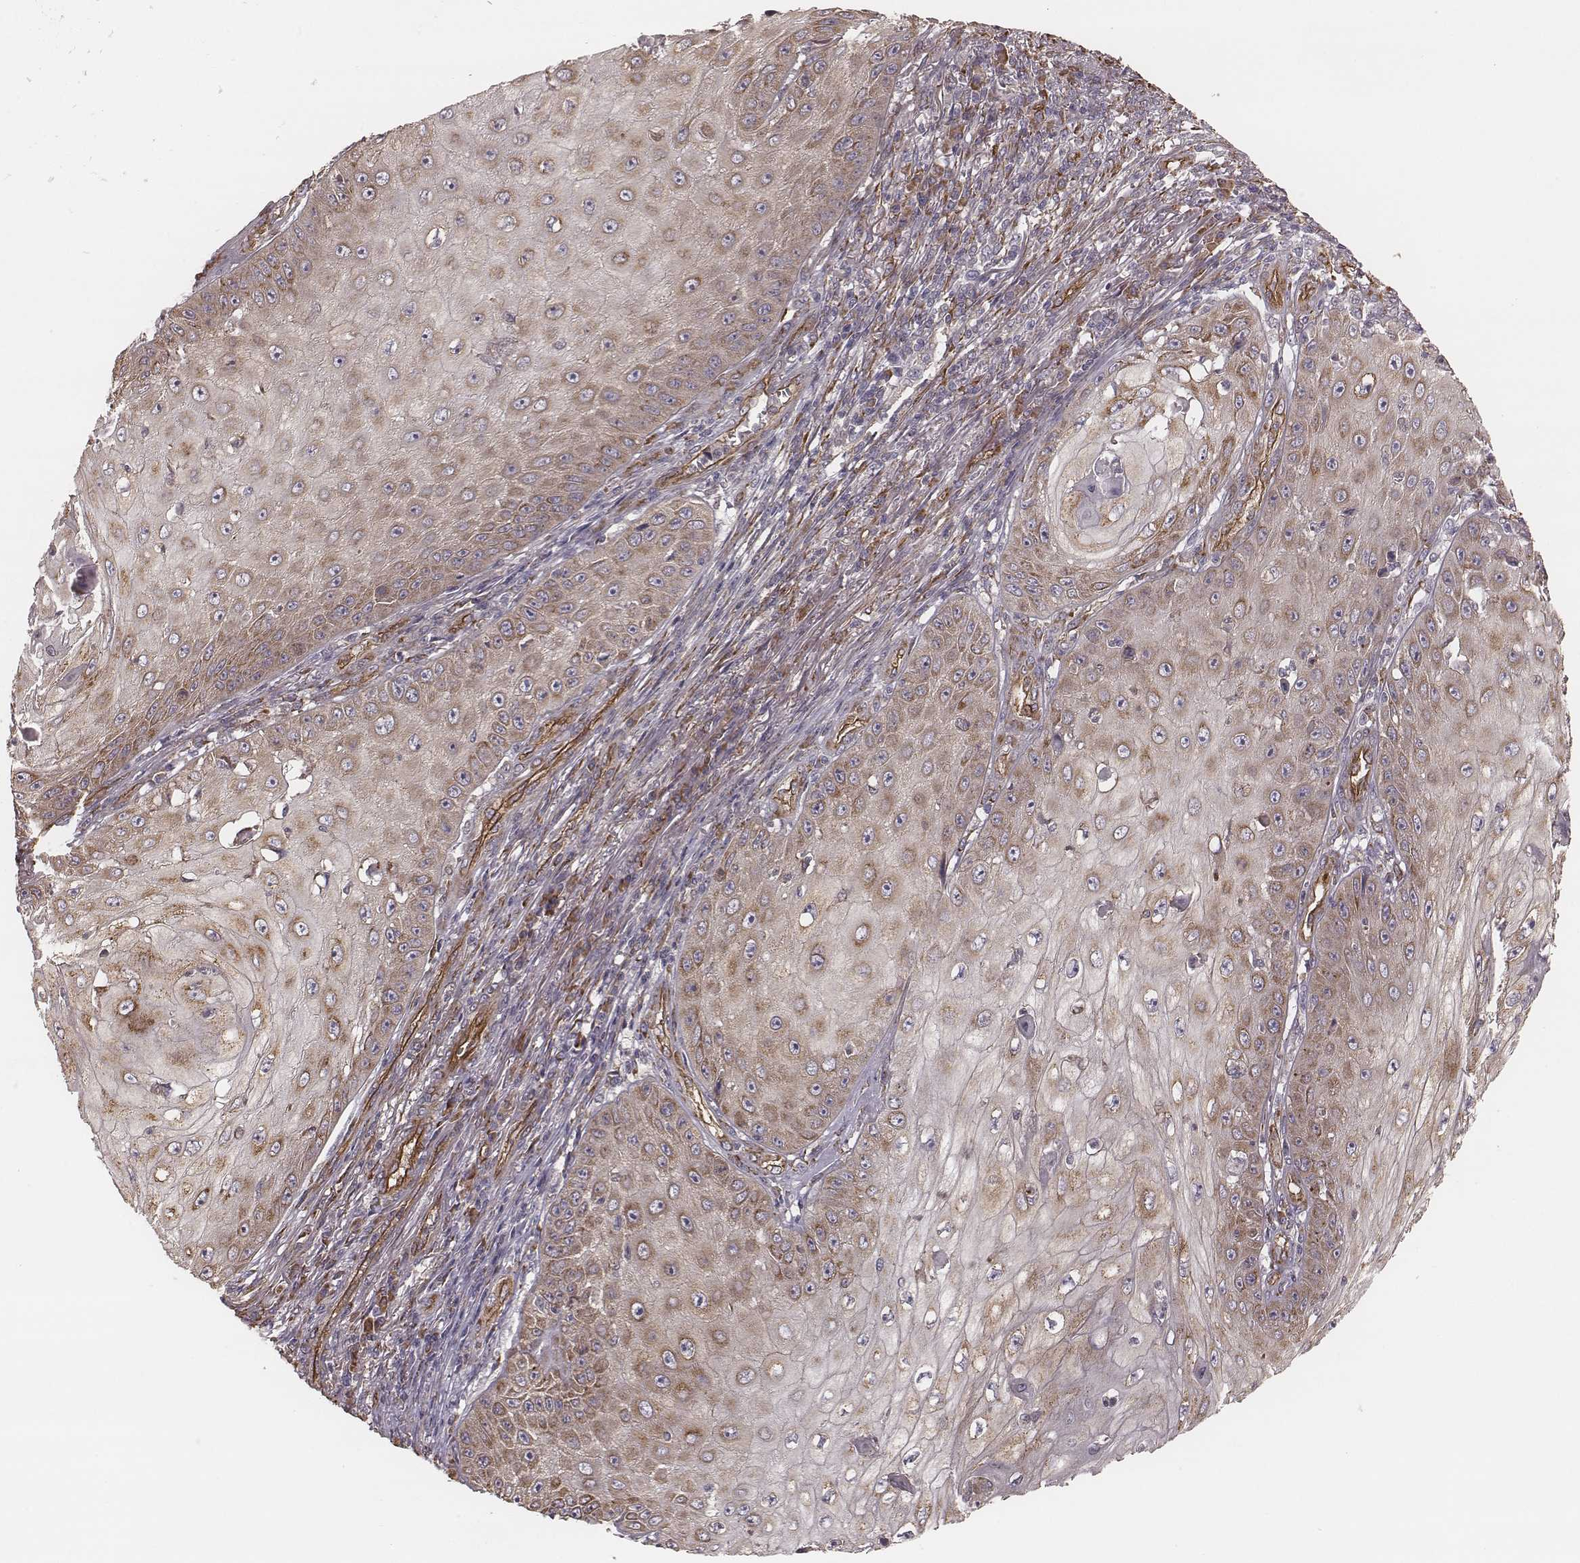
{"staining": {"intensity": "moderate", "quantity": "25%-75%", "location": "cytoplasmic/membranous"}, "tissue": "skin cancer", "cell_type": "Tumor cells", "image_type": "cancer", "snomed": [{"axis": "morphology", "description": "Squamous cell carcinoma, NOS"}, {"axis": "topography", "description": "Skin"}], "caption": "Skin cancer (squamous cell carcinoma) tissue demonstrates moderate cytoplasmic/membranous positivity in approximately 25%-75% of tumor cells, visualized by immunohistochemistry. (Brightfield microscopy of DAB IHC at high magnification).", "gene": "PALMD", "patient": {"sex": "male", "age": 70}}